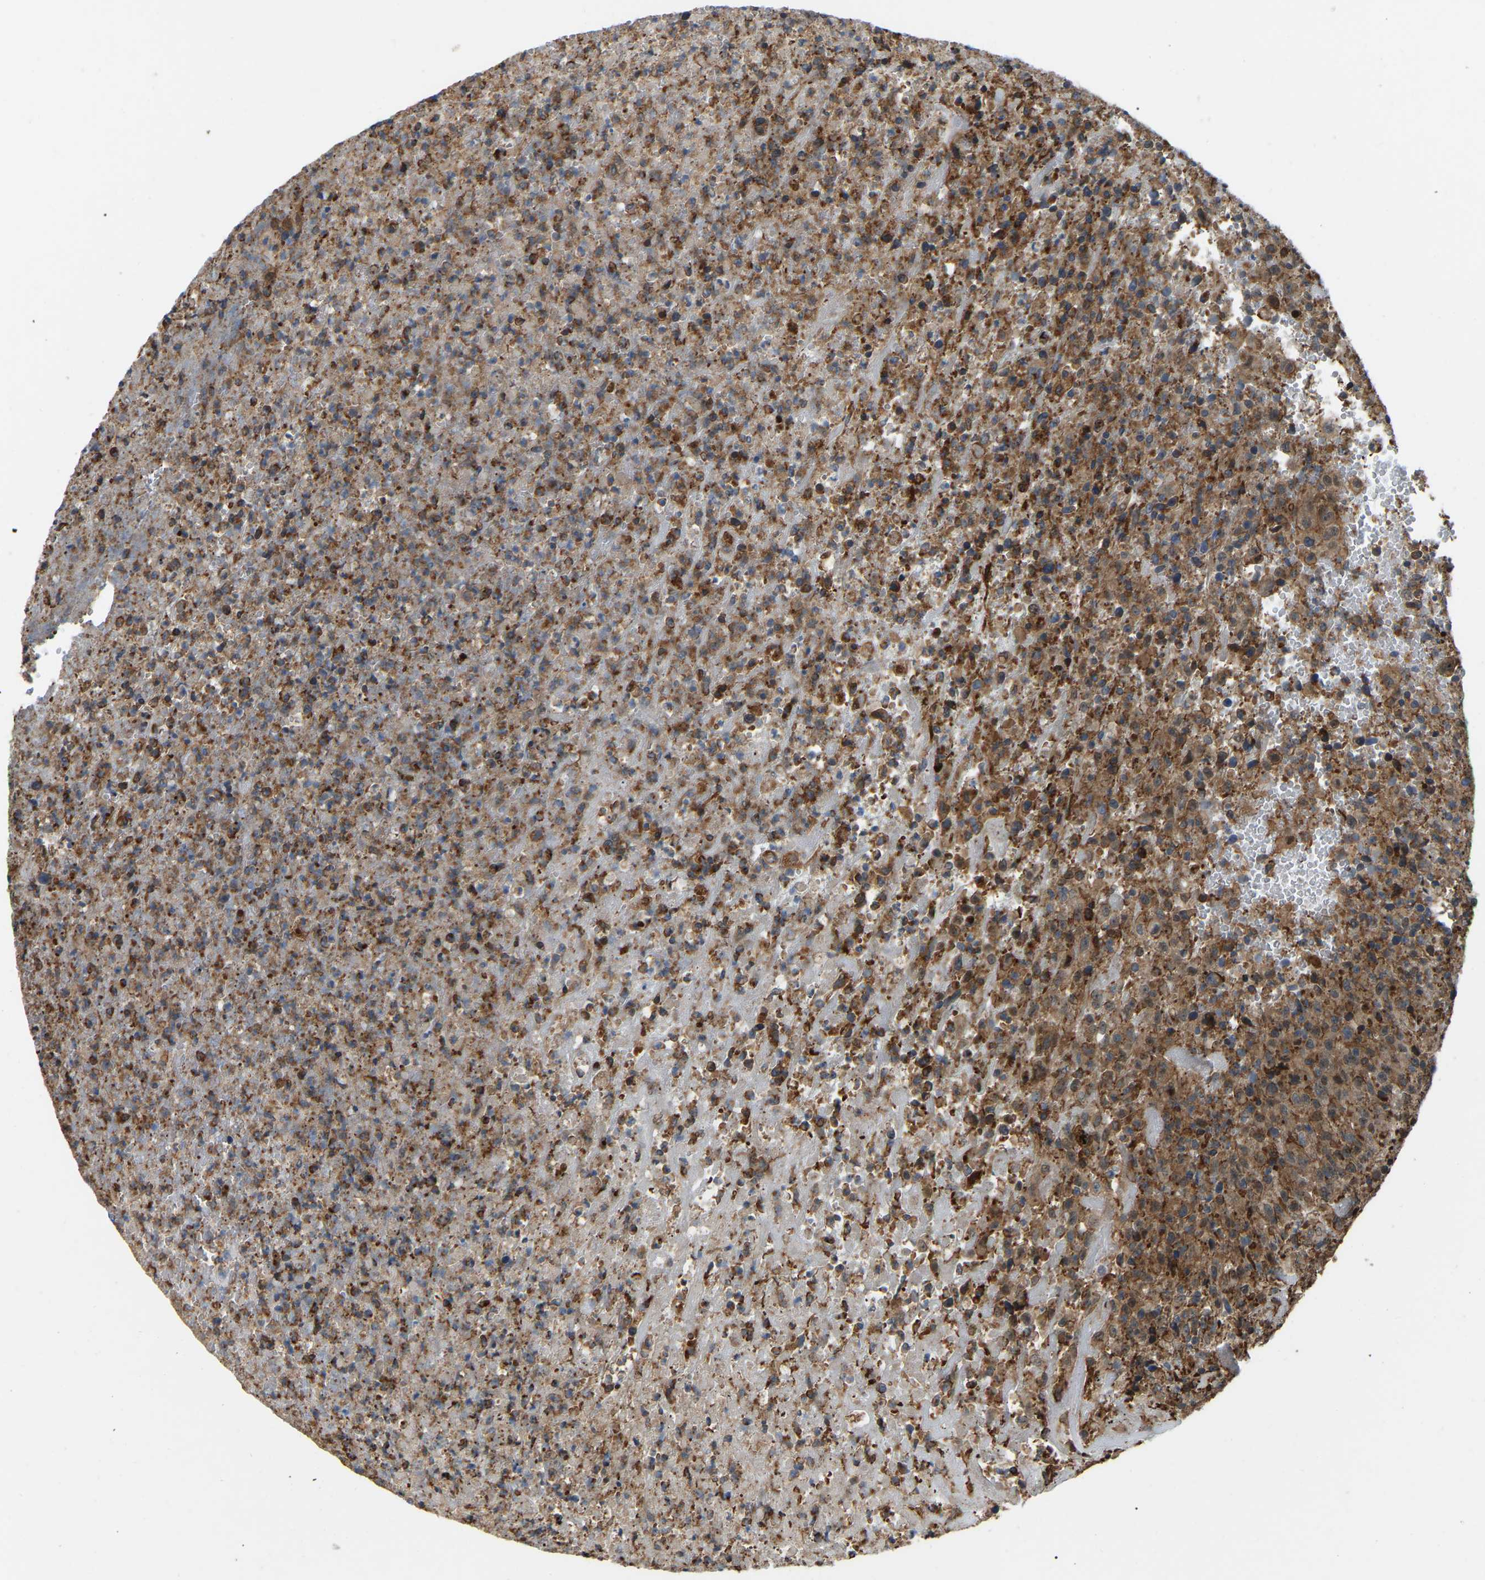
{"staining": {"intensity": "moderate", "quantity": ">75%", "location": "cytoplasmic/membranous"}, "tissue": "urothelial cancer", "cell_type": "Tumor cells", "image_type": "cancer", "snomed": [{"axis": "morphology", "description": "Urothelial carcinoma, High grade"}, {"axis": "topography", "description": "Urinary bladder"}], "caption": "A brown stain labels moderate cytoplasmic/membranous staining of a protein in urothelial cancer tumor cells.", "gene": "SAMD9L", "patient": {"sex": "male", "age": 46}}